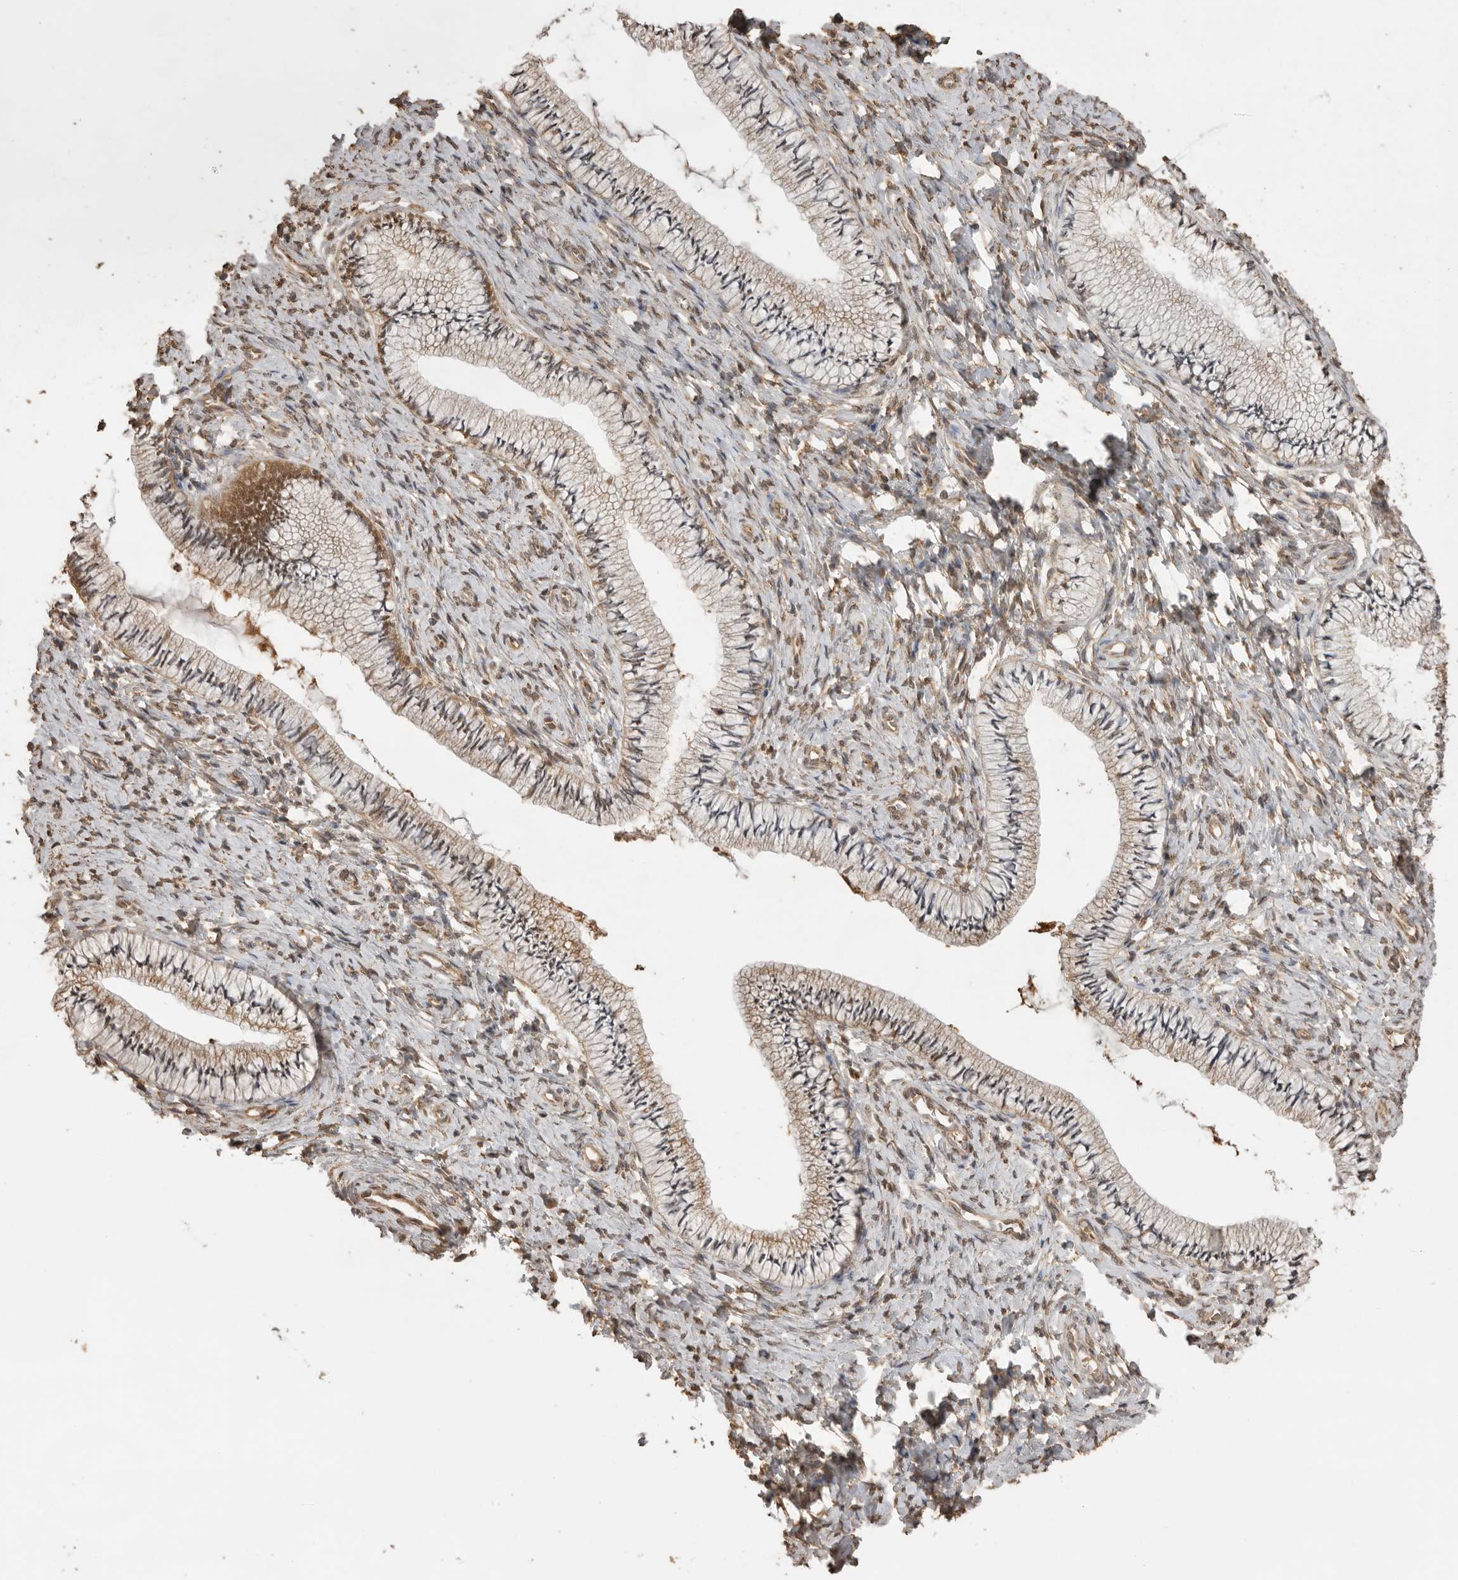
{"staining": {"intensity": "moderate", "quantity": "25%-75%", "location": "cytoplasmic/membranous"}, "tissue": "cervix", "cell_type": "Glandular cells", "image_type": "normal", "snomed": [{"axis": "morphology", "description": "Normal tissue, NOS"}, {"axis": "topography", "description": "Cervix"}], "caption": "A high-resolution photomicrograph shows immunohistochemistry (IHC) staining of benign cervix, which displays moderate cytoplasmic/membranous positivity in about 25%-75% of glandular cells.", "gene": "JAG2", "patient": {"sex": "female", "age": 36}}